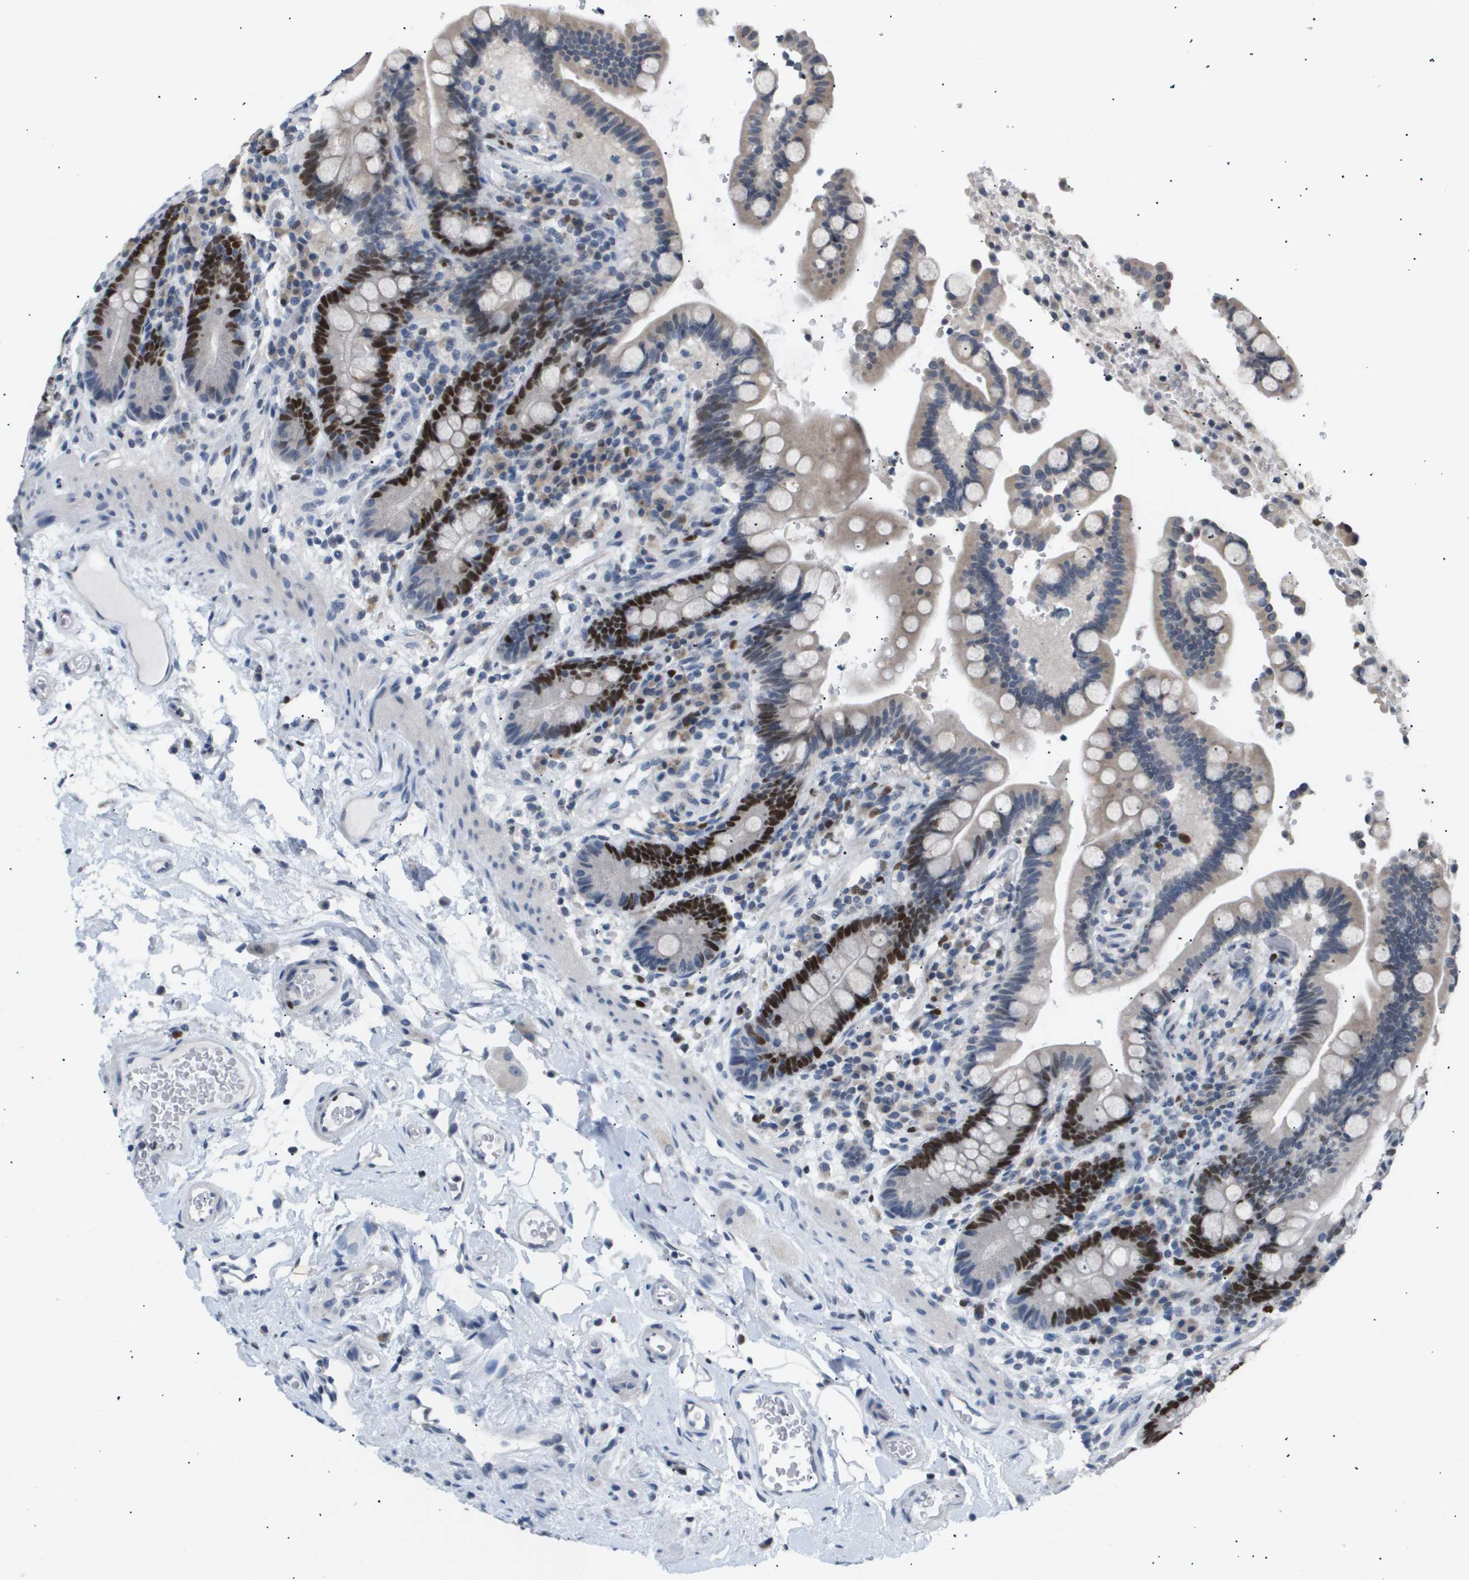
{"staining": {"intensity": "negative", "quantity": "none", "location": "none"}, "tissue": "colon", "cell_type": "Endothelial cells", "image_type": "normal", "snomed": [{"axis": "morphology", "description": "Normal tissue, NOS"}, {"axis": "topography", "description": "Colon"}], "caption": "Immunohistochemistry (IHC) image of benign colon stained for a protein (brown), which shows no positivity in endothelial cells. (Immunohistochemistry (IHC), brightfield microscopy, high magnification).", "gene": "ANAPC2", "patient": {"sex": "male", "age": 73}}